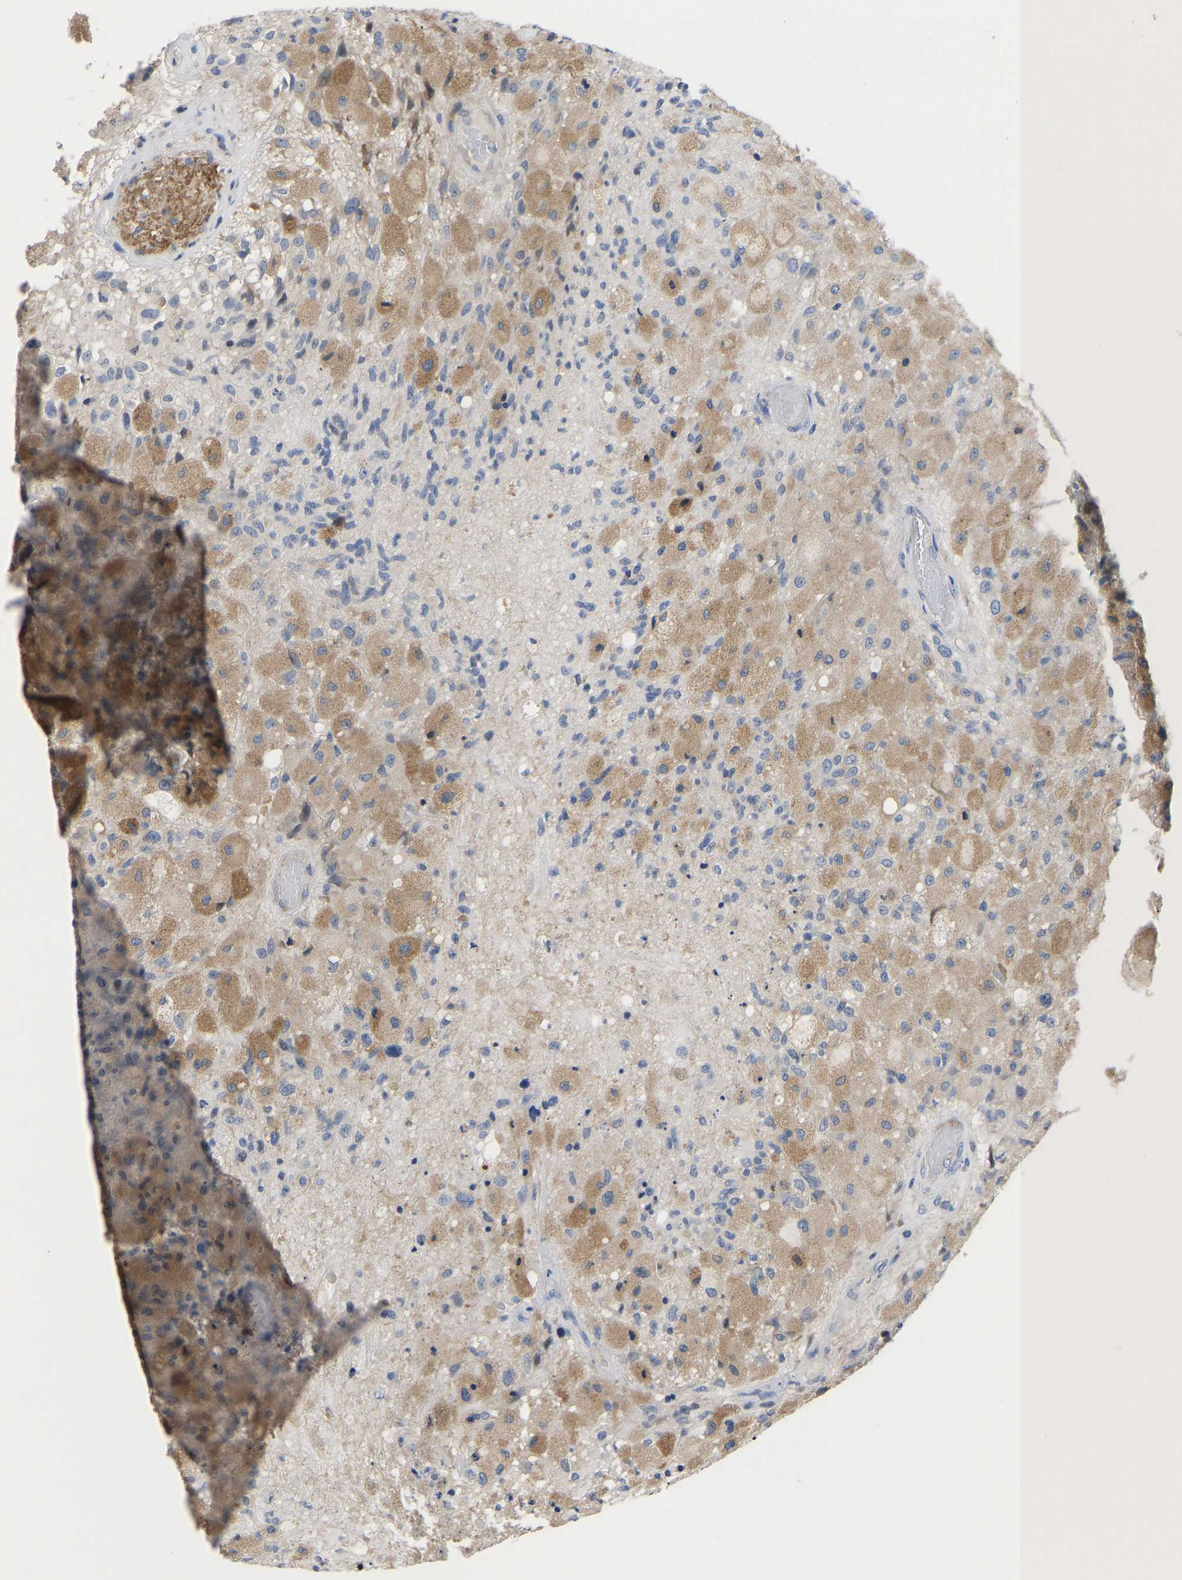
{"staining": {"intensity": "moderate", "quantity": "25%-75%", "location": "cytoplasmic/membranous"}, "tissue": "glioma", "cell_type": "Tumor cells", "image_type": "cancer", "snomed": [{"axis": "morphology", "description": "Normal tissue, NOS"}, {"axis": "morphology", "description": "Glioma, malignant, High grade"}, {"axis": "topography", "description": "Cerebral cortex"}], "caption": "High-grade glioma (malignant) stained with DAB immunohistochemistry (IHC) shows medium levels of moderate cytoplasmic/membranous expression in approximately 25%-75% of tumor cells. The staining was performed using DAB to visualize the protein expression in brown, while the nuclei were stained in blue with hematoxylin (Magnification: 20x).", "gene": "ABCA10", "patient": {"sex": "male", "age": 77}}